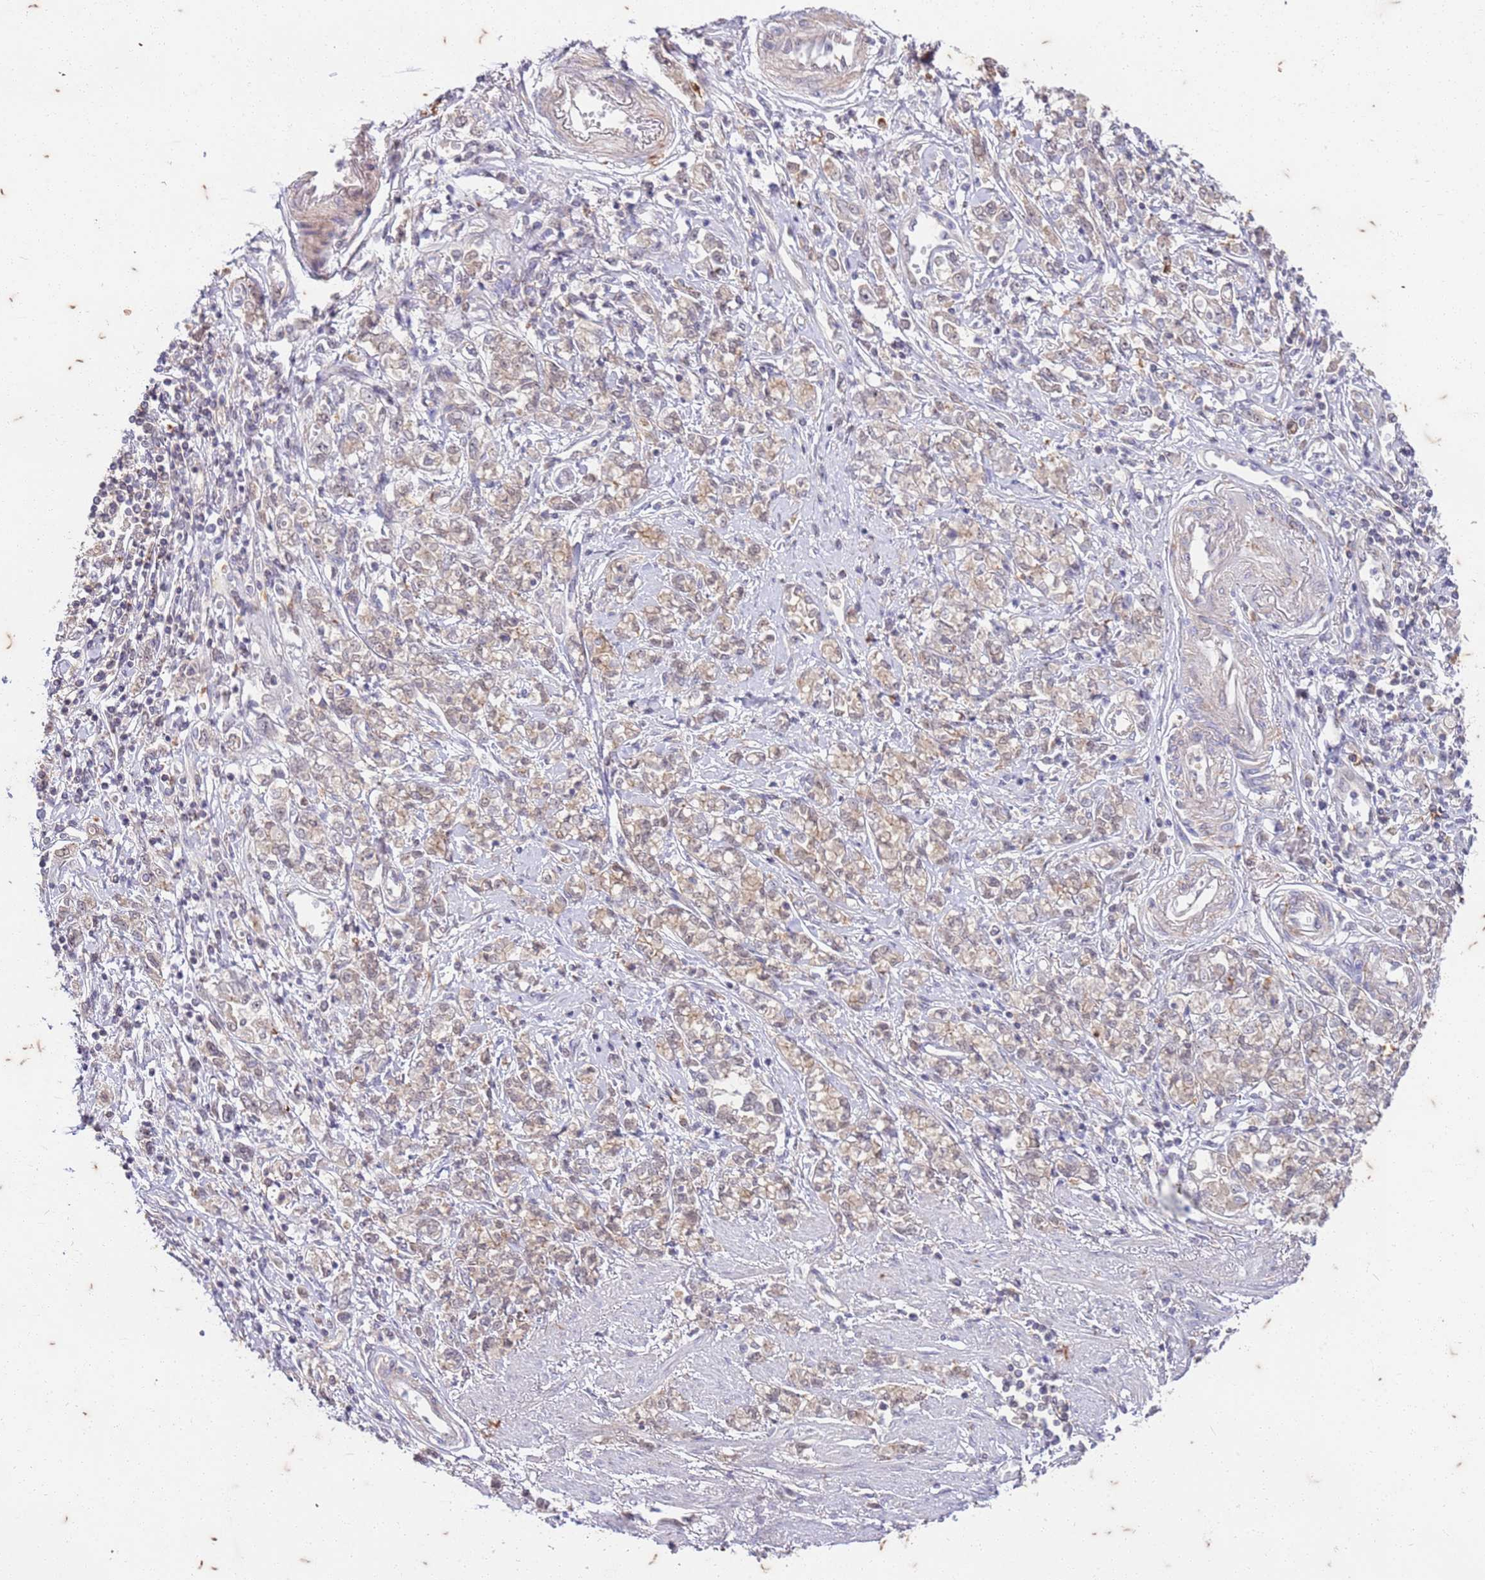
{"staining": {"intensity": "weak", "quantity": ">75%", "location": "cytoplasmic/membranous,nuclear"}, "tissue": "stomach cancer", "cell_type": "Tumor cells", "image_type": "cancer", "snomed": [{"axis": "morphology", "description": "Adenocarcinoma, NOS"}, {"axis": "topography", "description": "Stomach"}], "caption": "About >75% of tumor cells in adenocarcinoma (stomach) demonstrate weak cytoplasmic/membranous and nuclear protein expression as visualized by brown immunohistochemical staining.", "gene": "RAPGEF3", "patient": {"sex": "female", "age": 76}}